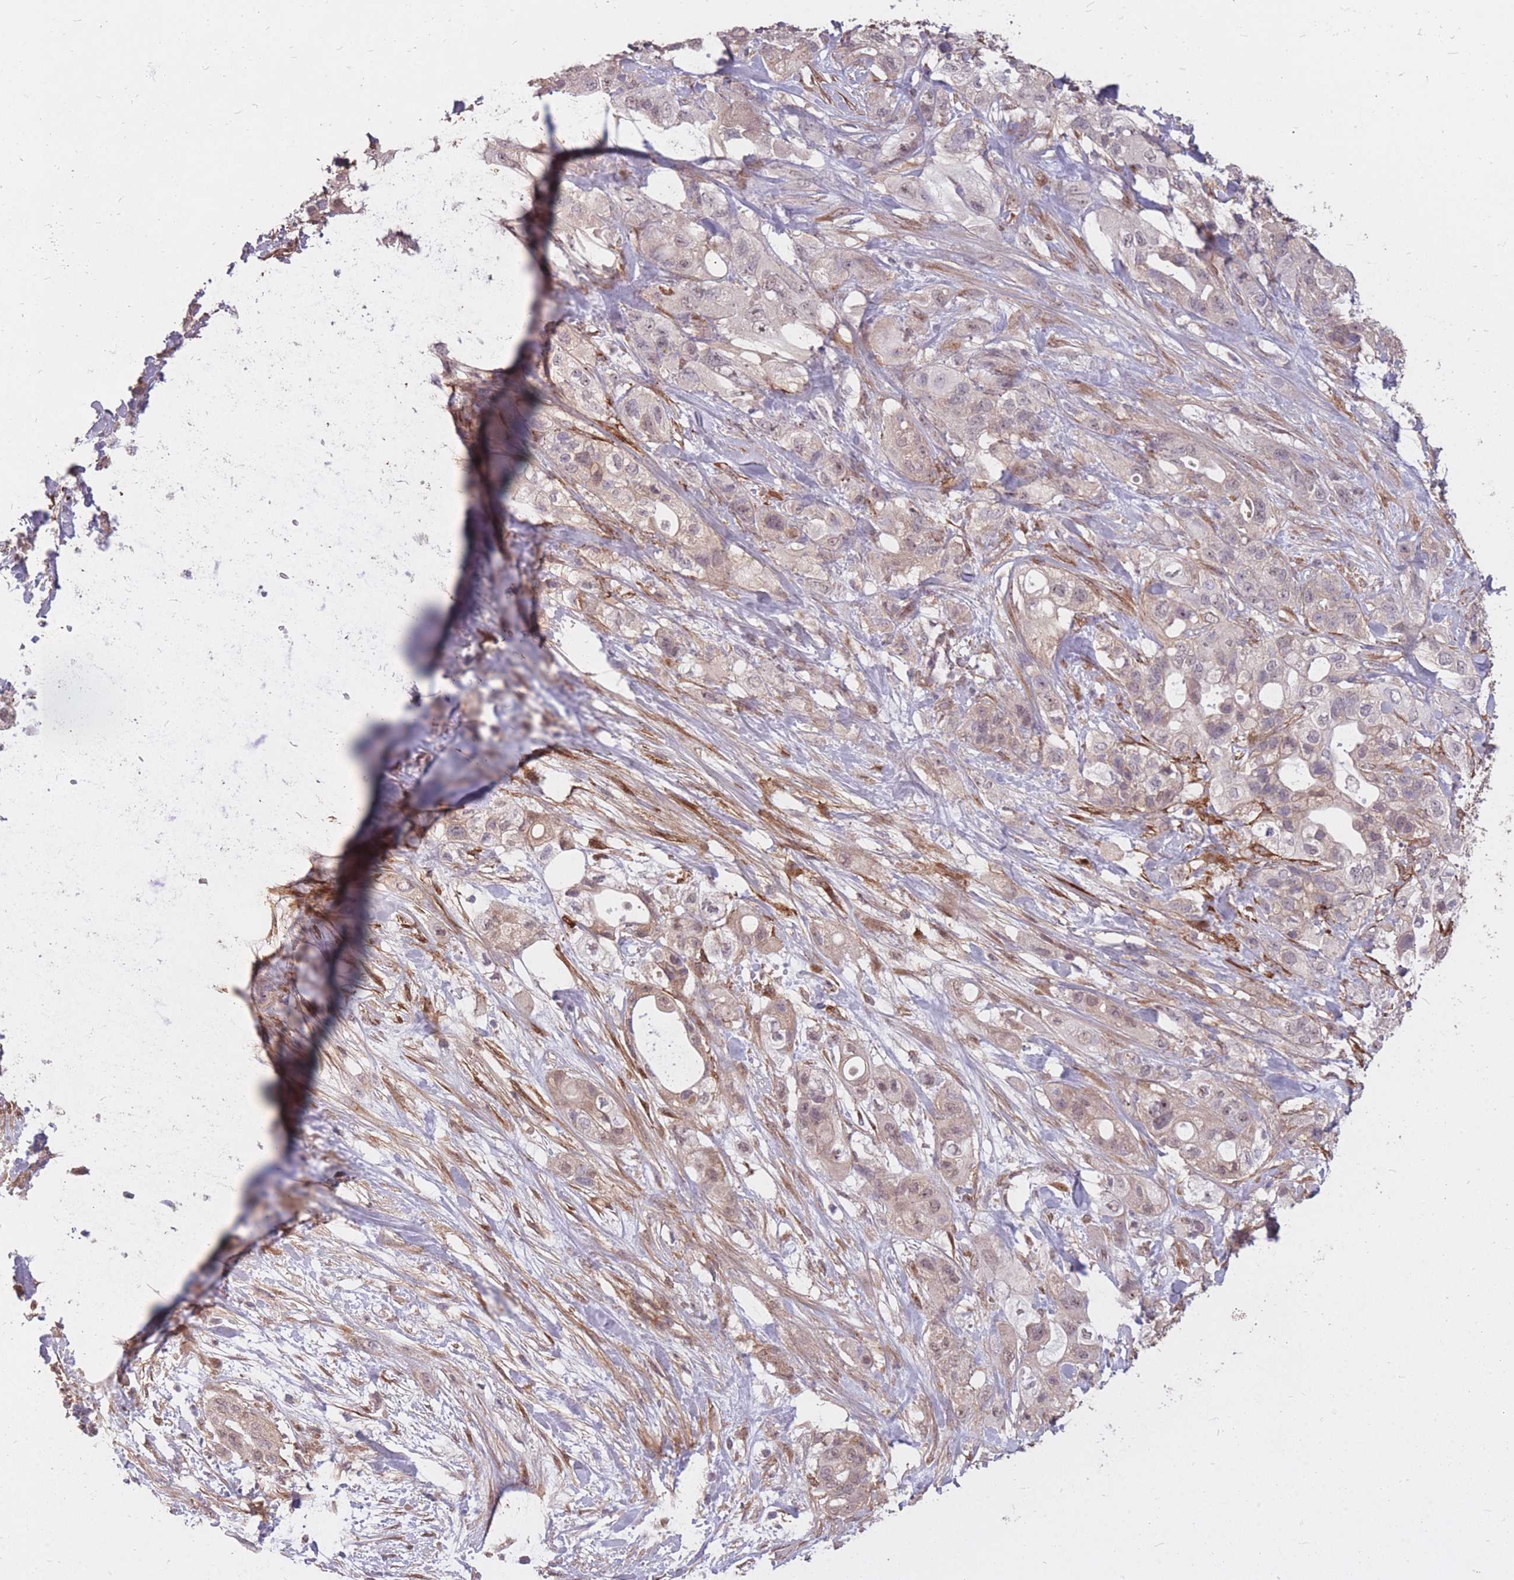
{"staining": {"intensity": "weak", "quantity": "25%-75%", "location": "cytoplasmic/membranous,nuclear"}, "tissue": "pancreatic cancer", "cell_type": "Tumor cells", "image_type": "cancer", "snomed": [{"axis": "morphology", "description": "Adenocarcinoma, NOS"}, {"axis": "topography", "description": "Pancreas"}], "caption": "Pancreatic cancer (adenocarcinoma) stained for a protein (brown) reveals weak cytoplasmic/membranous and nuclear positive positivity in approximately 25%-75% of tumor cells.", "gene": "DYNC1LI2", "patient": {"sex": "male", "age": 44}}